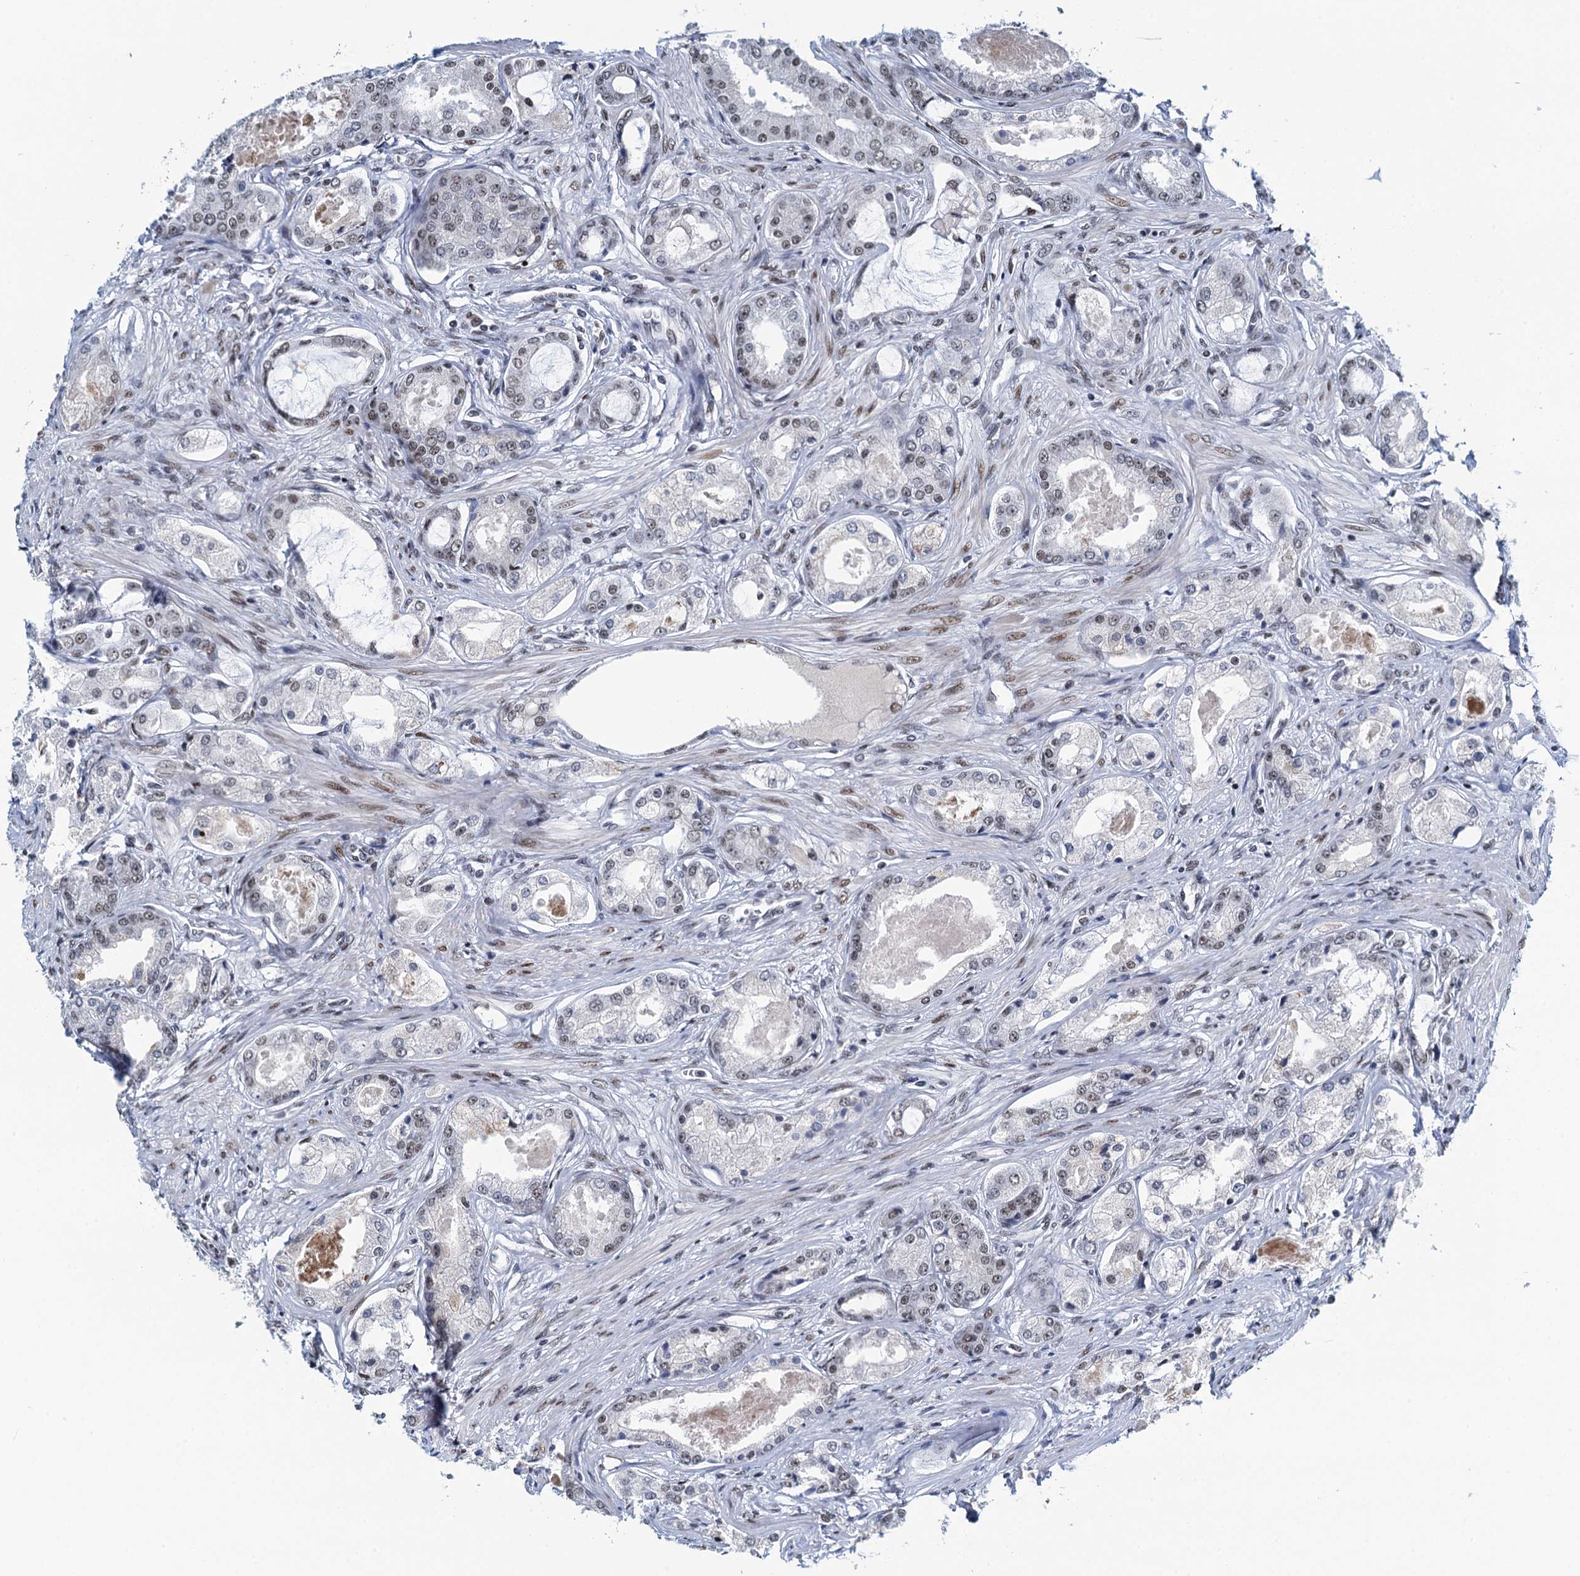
{"staining": {"intensity": "weak", "quantity": "25%-75%", "location": "nuclear"}, "tissue": "prostate cancer", "cell_type": "Tumor cells", "image_type": "cancer", "snomed": [{"axis": "morphology", "description": "Adenocarcinoma, Low grade"}, {"axis": "topography", "description": "Prostate"}], "caption": "There is low levels of weak nuclear staining in tumor cells of prostate cancer, as demonstrated by immunohistochemical staining (brown color).", "gene": "HNRNPUL2", "patient": {"sex": "male", "age": 68}}